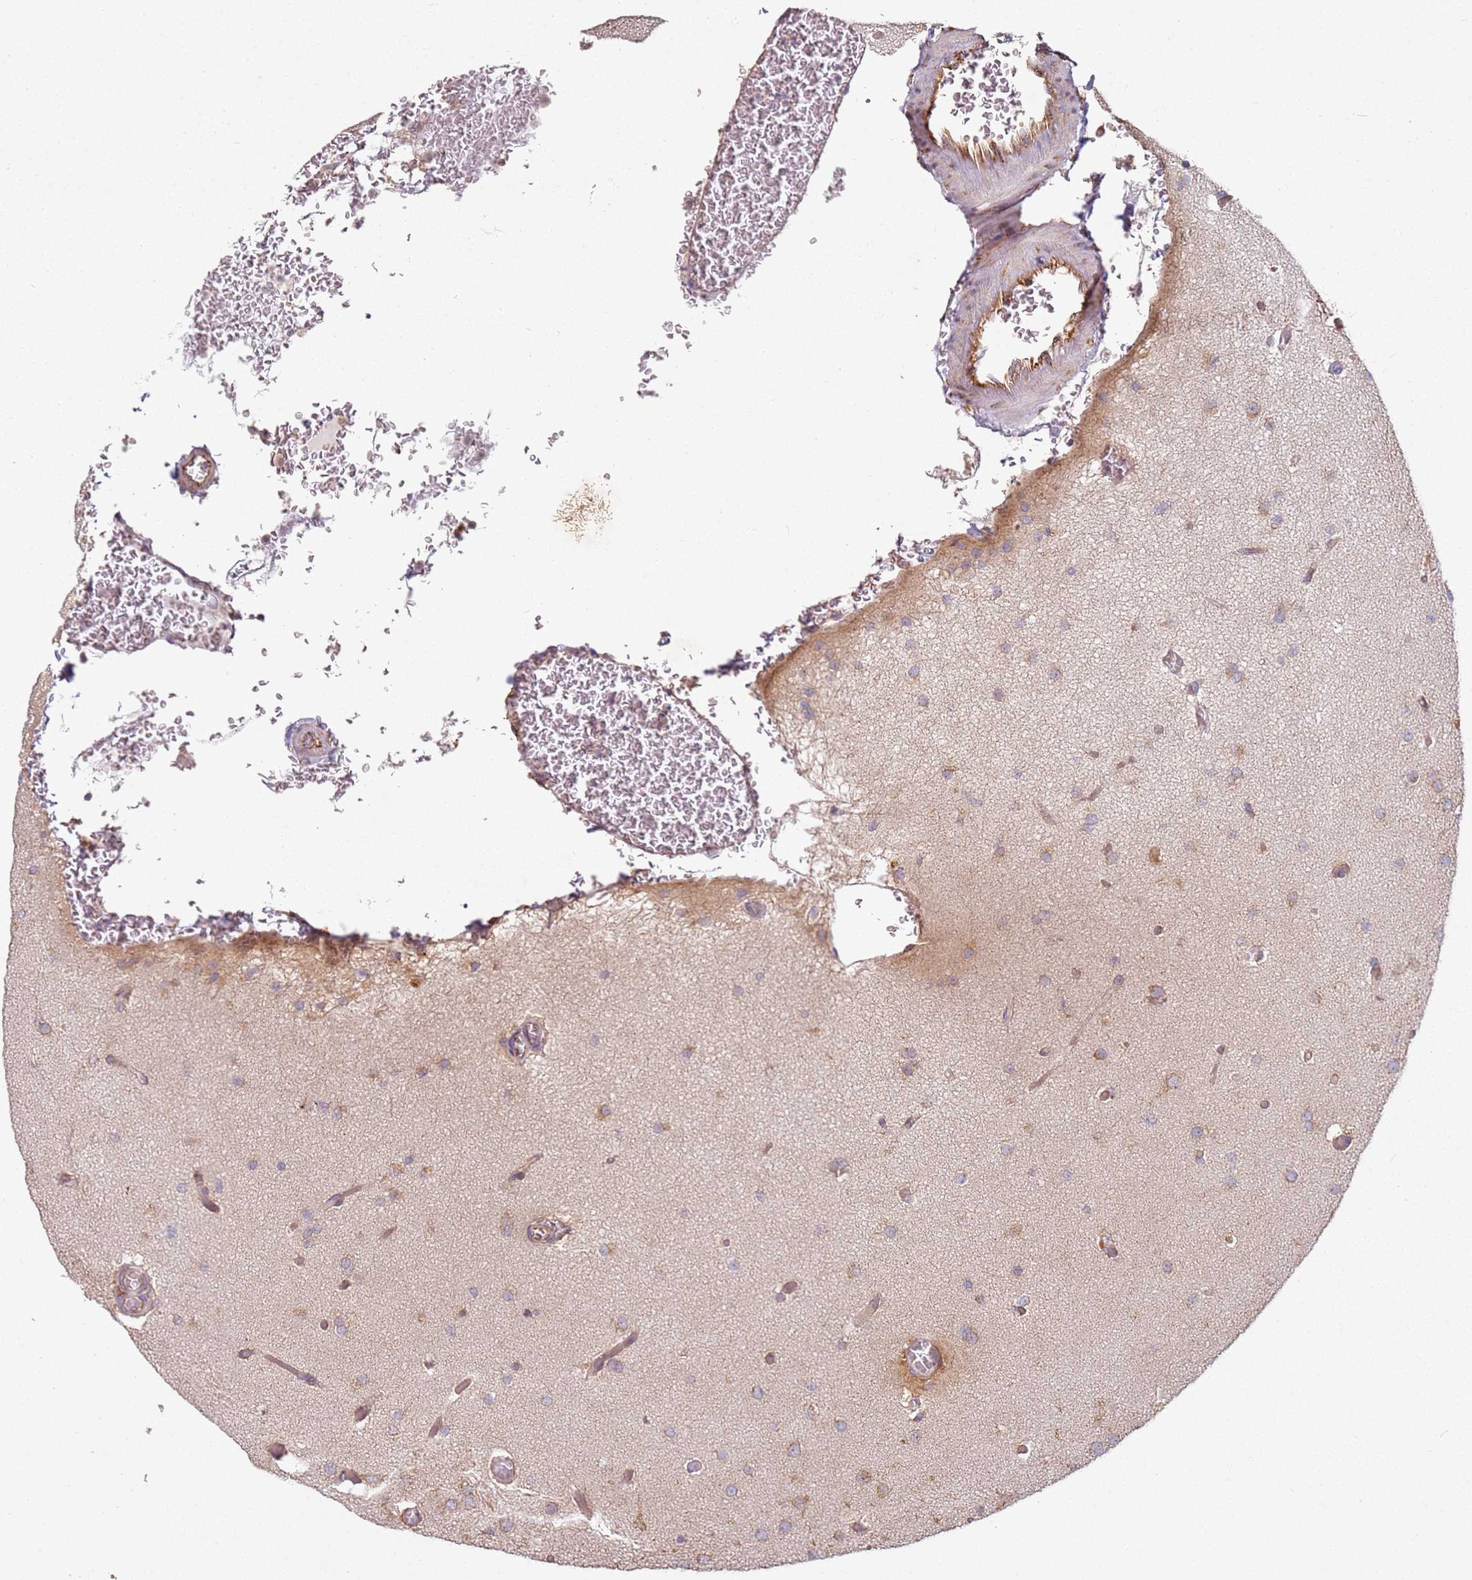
{"staining": {"intensity": "weak", "quantity": "<25%", "location": "cytoplasmic/membranous"}, "tissue": "glioma", "cell_type": "Tumor cells", "image_type": "cancer", "snomed": [{"axis": "morphology", "description": "Glioma, malignant, High grade"}, {"axis": "topography", "description": "Cerebral cortex"}], "caption": "Glioma was stained to show a protein in brown. There is no significant expression in tumor cells.", "gene": "ARFRP1", "patient": {"sex": "female", "age": 36}}